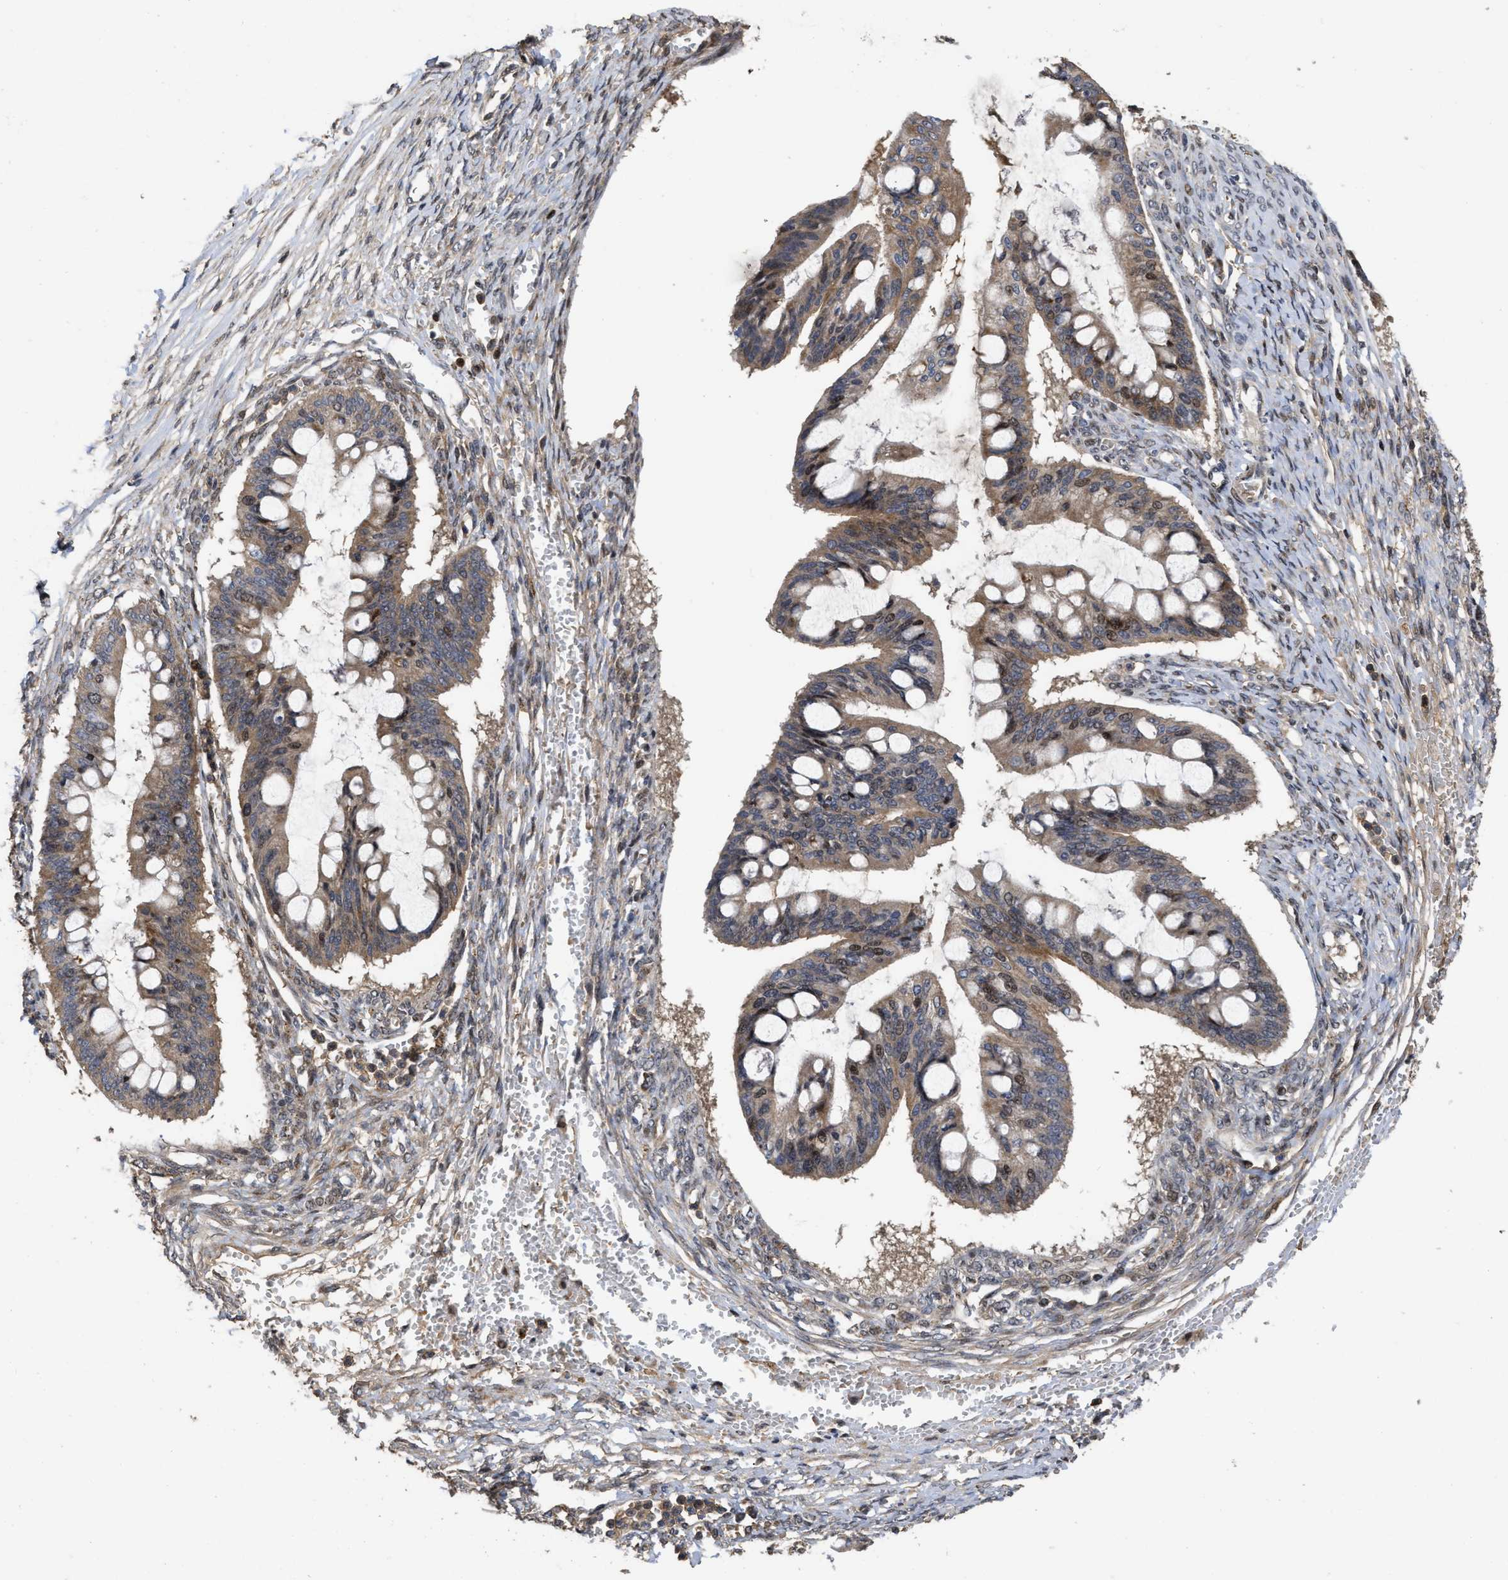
{"staining": {"intensity": "moderate", "quantity": ">75%", "location": "cytoplasmic/membranous,nuclear"}, "tissue": "ovarian cancer", "cell_type": "Tumor cells", "image_type": "cancer", "snomed": [{"axis": "morphology", "description": "Cystadenocarcinoma, mucinous, NOS"}, {"axis": "topography", "description": "Ovary"}], "caption": "This is a micrograph of immunohistochemistry staining of ovarian cancer (mucinous cystadenocarcinoma), which shows moderate positivity in the cytoplasmic/membranous and nuclear of tumor cells.", "gene": "CBR3", "patient": {"sex": "female", "age": 73}}